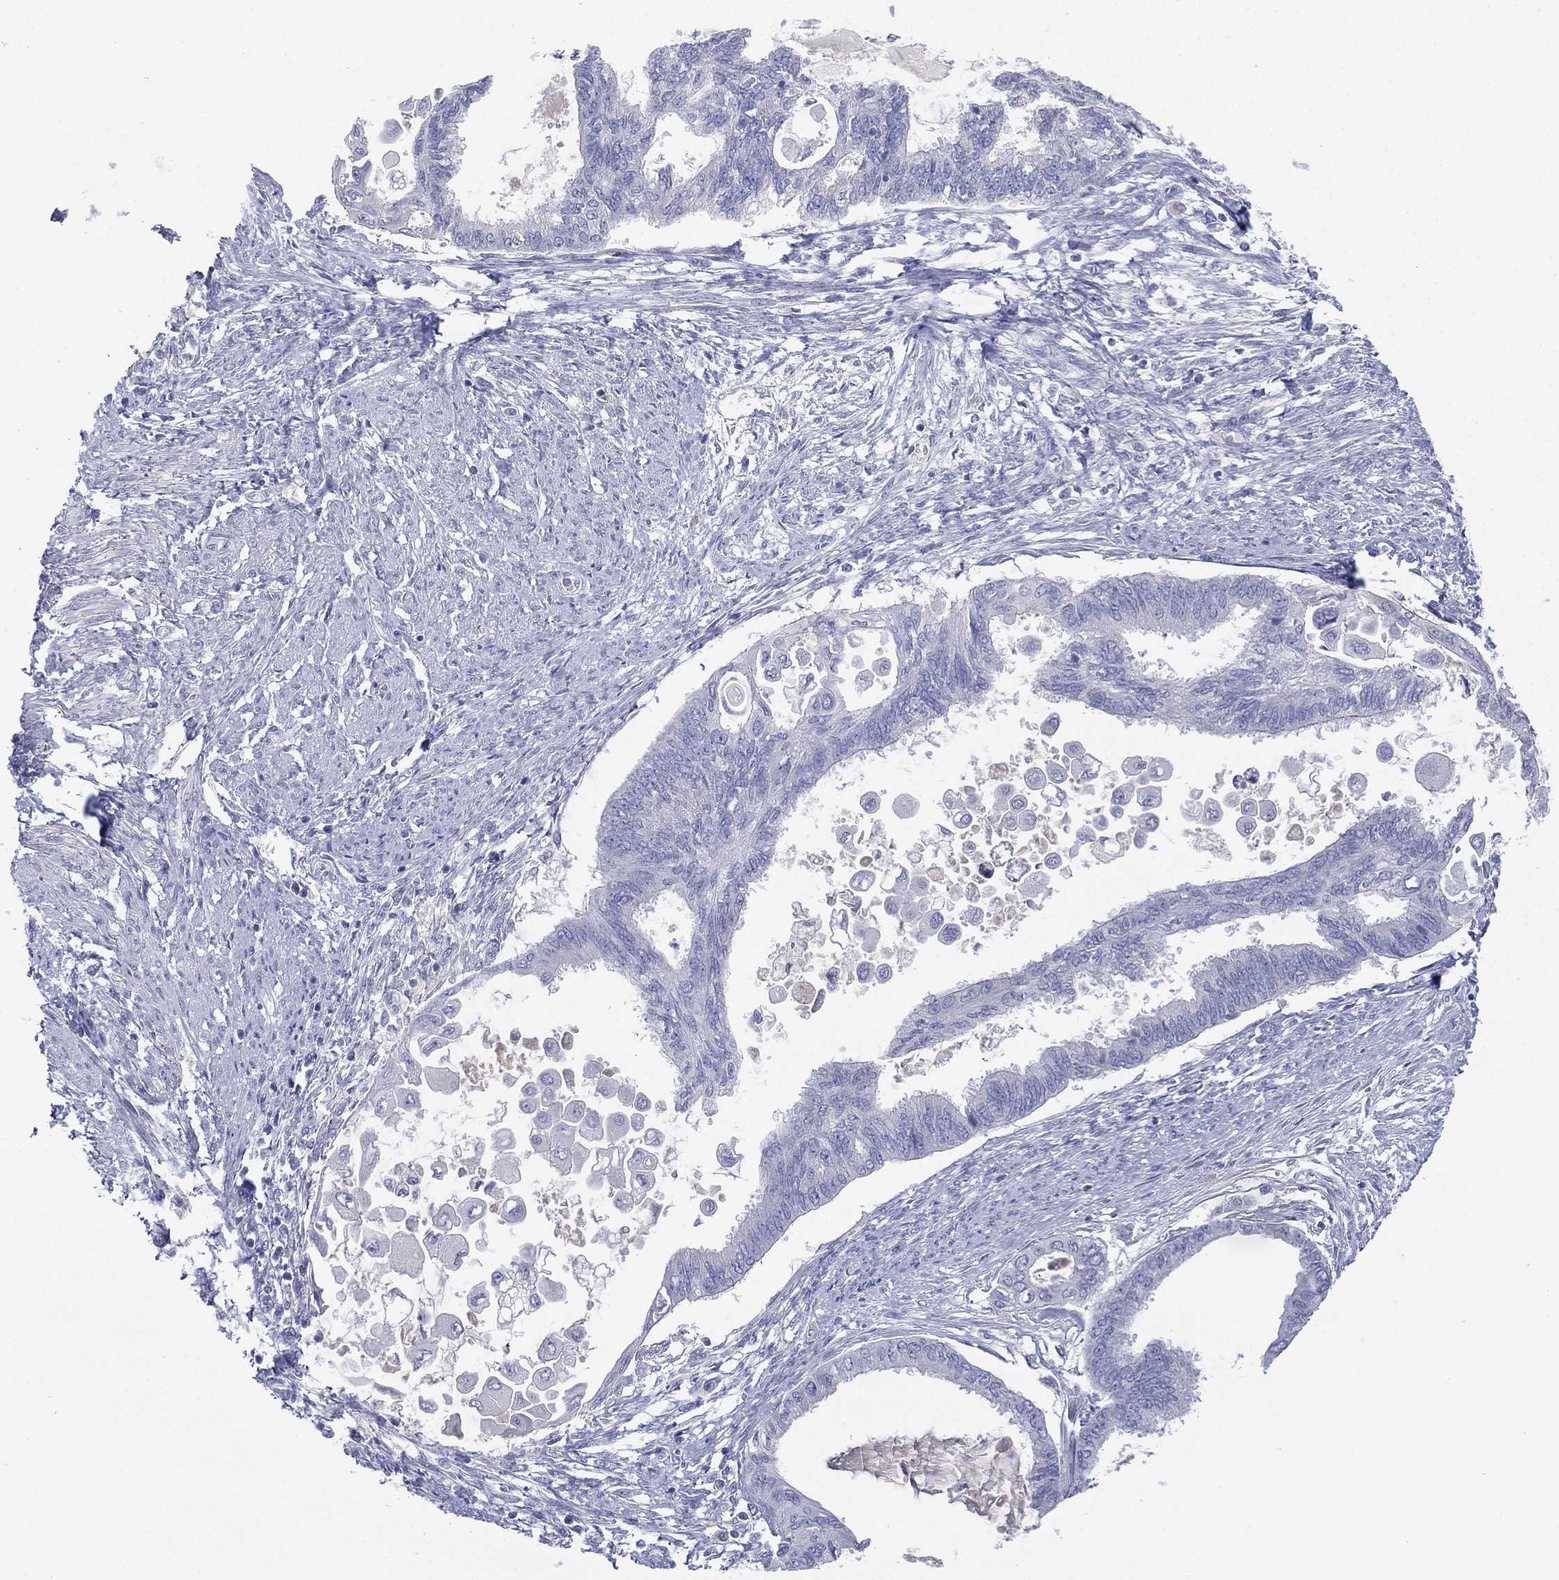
{"staining": {"intensity": "negative", "quantity": "none", "location": "none"}, "tissue": "endometrial cancer", "cell_type": "Tumor cells", "image_type": "cancer", "snomed": [{"axis": "morphology", "description": "Adenocarcinoma, NOS"}, {"axis": "topography", "description": "Endometrium"}], "caption": "Immunohistochemistry photomicrograph of neoplastic tissue: human adenocarcinoma (endometrial) stained with DAB (3,3'-diaminobenzidine) reveals no significant protein positivity in tumor cells.", "gene": "CYP2D6", "patient": {"sex": "female", "age": 86}}